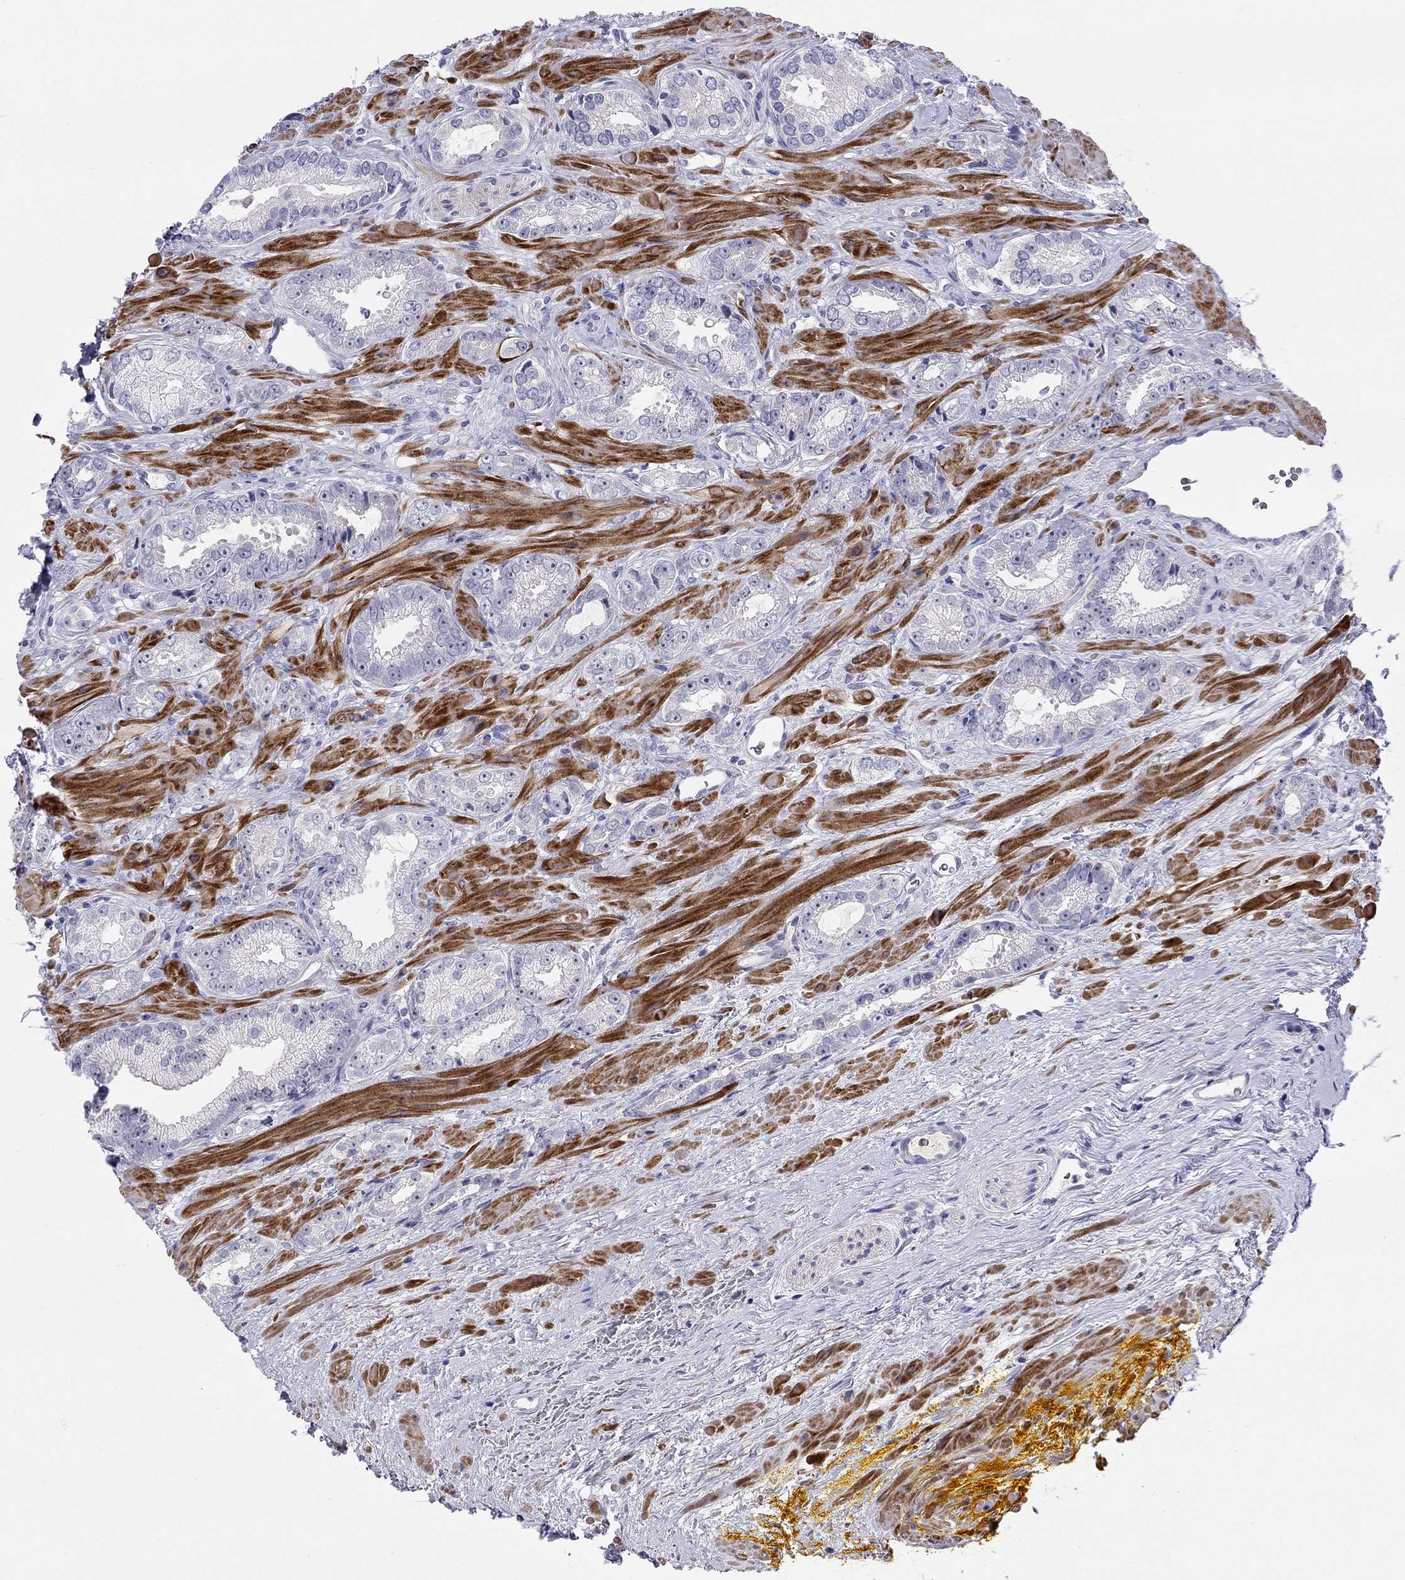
{"staining": {"intensity": "negative", "quantity": "none", "location": "none"}, "tissue": "prostate cancer", "cell_type": "Tumor cells", "image_type": "cancer", "snomed": [{"axis": "morphology", "description": "Adenocarcinoma, NOS"}, {"axis": "topography", "description": "Prostate"}], "caption": "Immunohistochemistry photomicrograph of prostate adenocarcinoma stained for a protein (brown), which demonstrates no staining in tumor cells.", "gene": "CMYA5", "patient": {"sex": "male", "age": 67}}